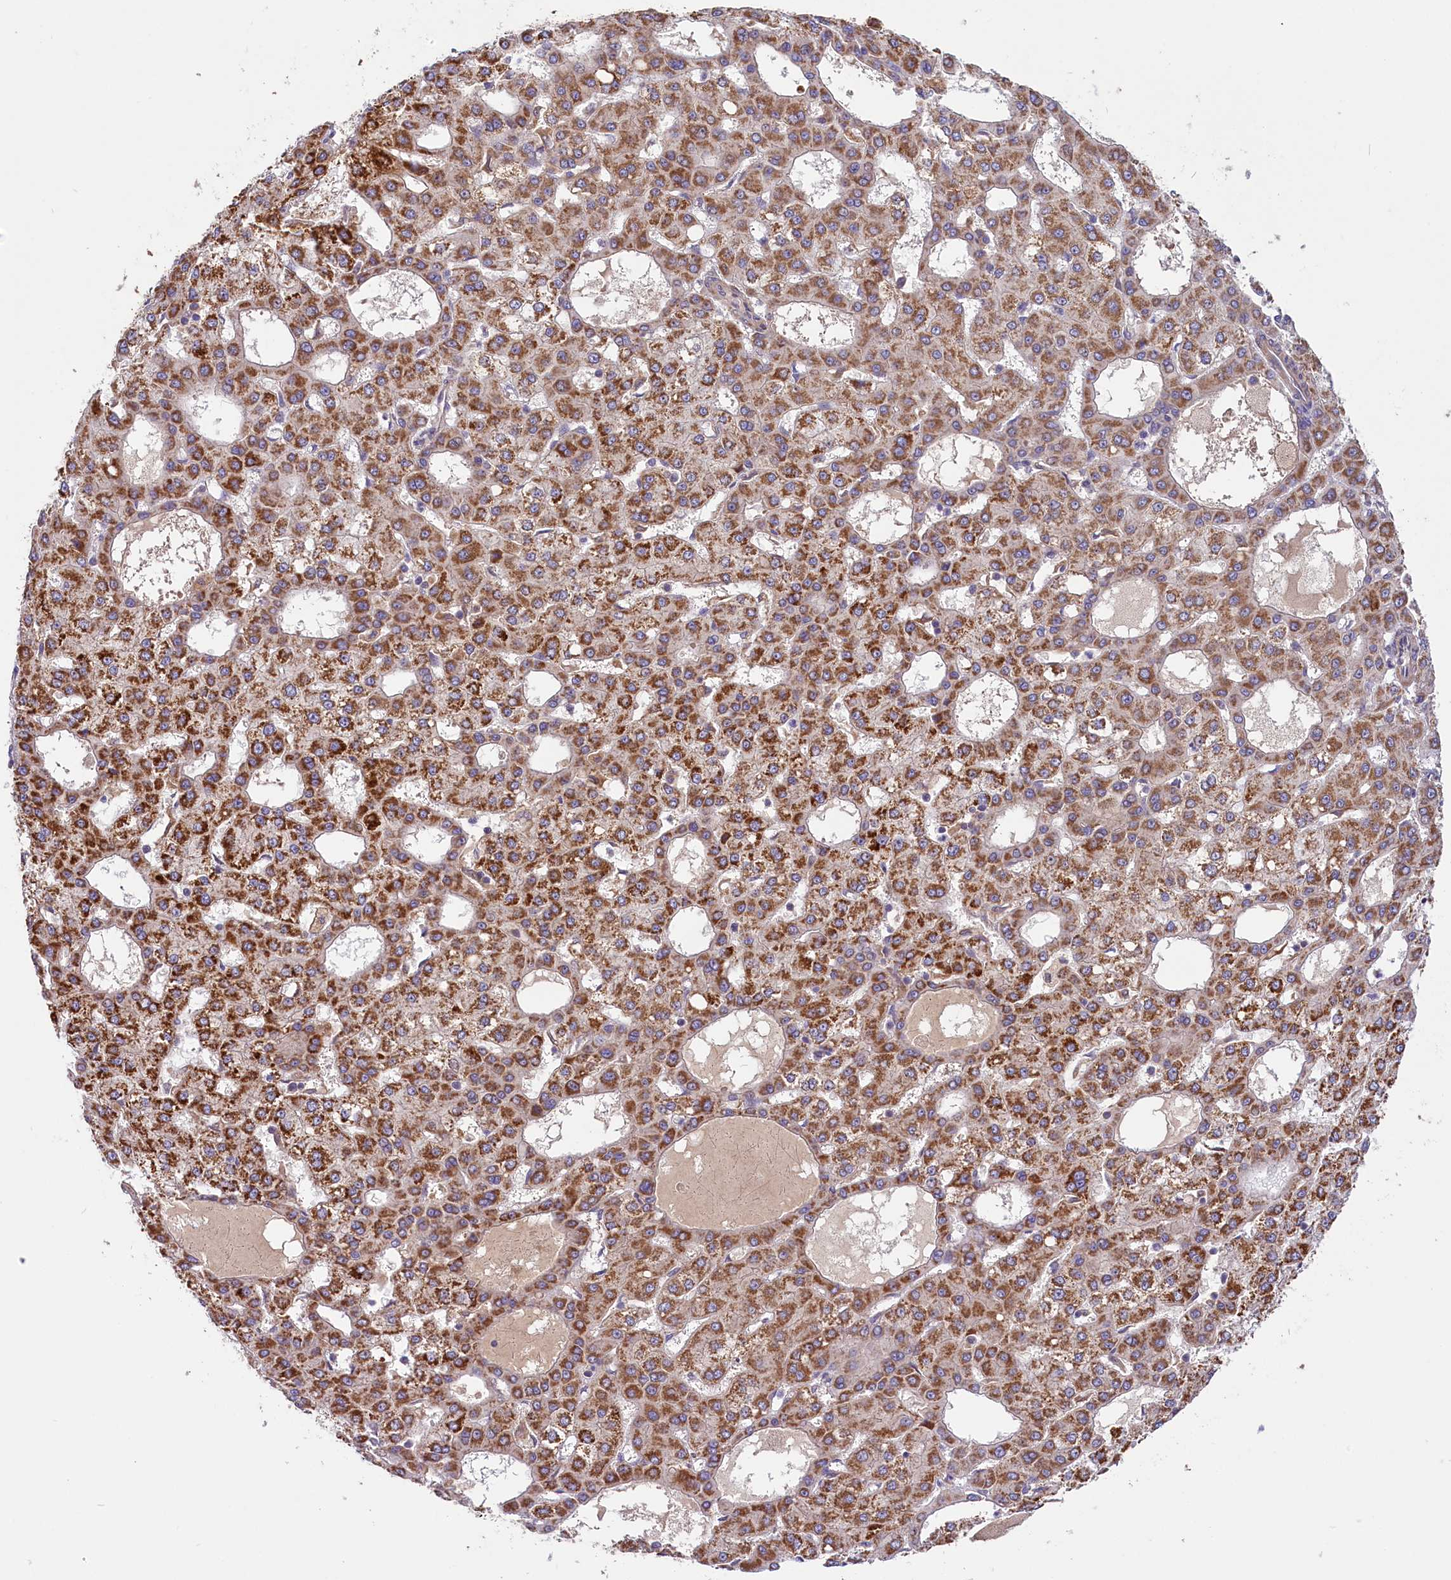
{"staining": {"intensity": "strong", "quantity": ">75%", "location": "cytoplasmic/membranous"}, "tissue": "liver cancer", "cell_type": "Tumor cells", "image_type": "cancer", "snomed": [{"axis": "morphology", "description": "Carcinoma, Hepatocellular, NOS"}, {"axis": "topography", "description": "Liver"}], "caption": "Immunohistochemical staining of human hepatocellular carcinoma (liver) reveals high levels of strong cytoplasmic/membranous expression in approximately >75% of tumor cells.", "gene": "COG8", "patient": {"sex": "male", "age": 47}}